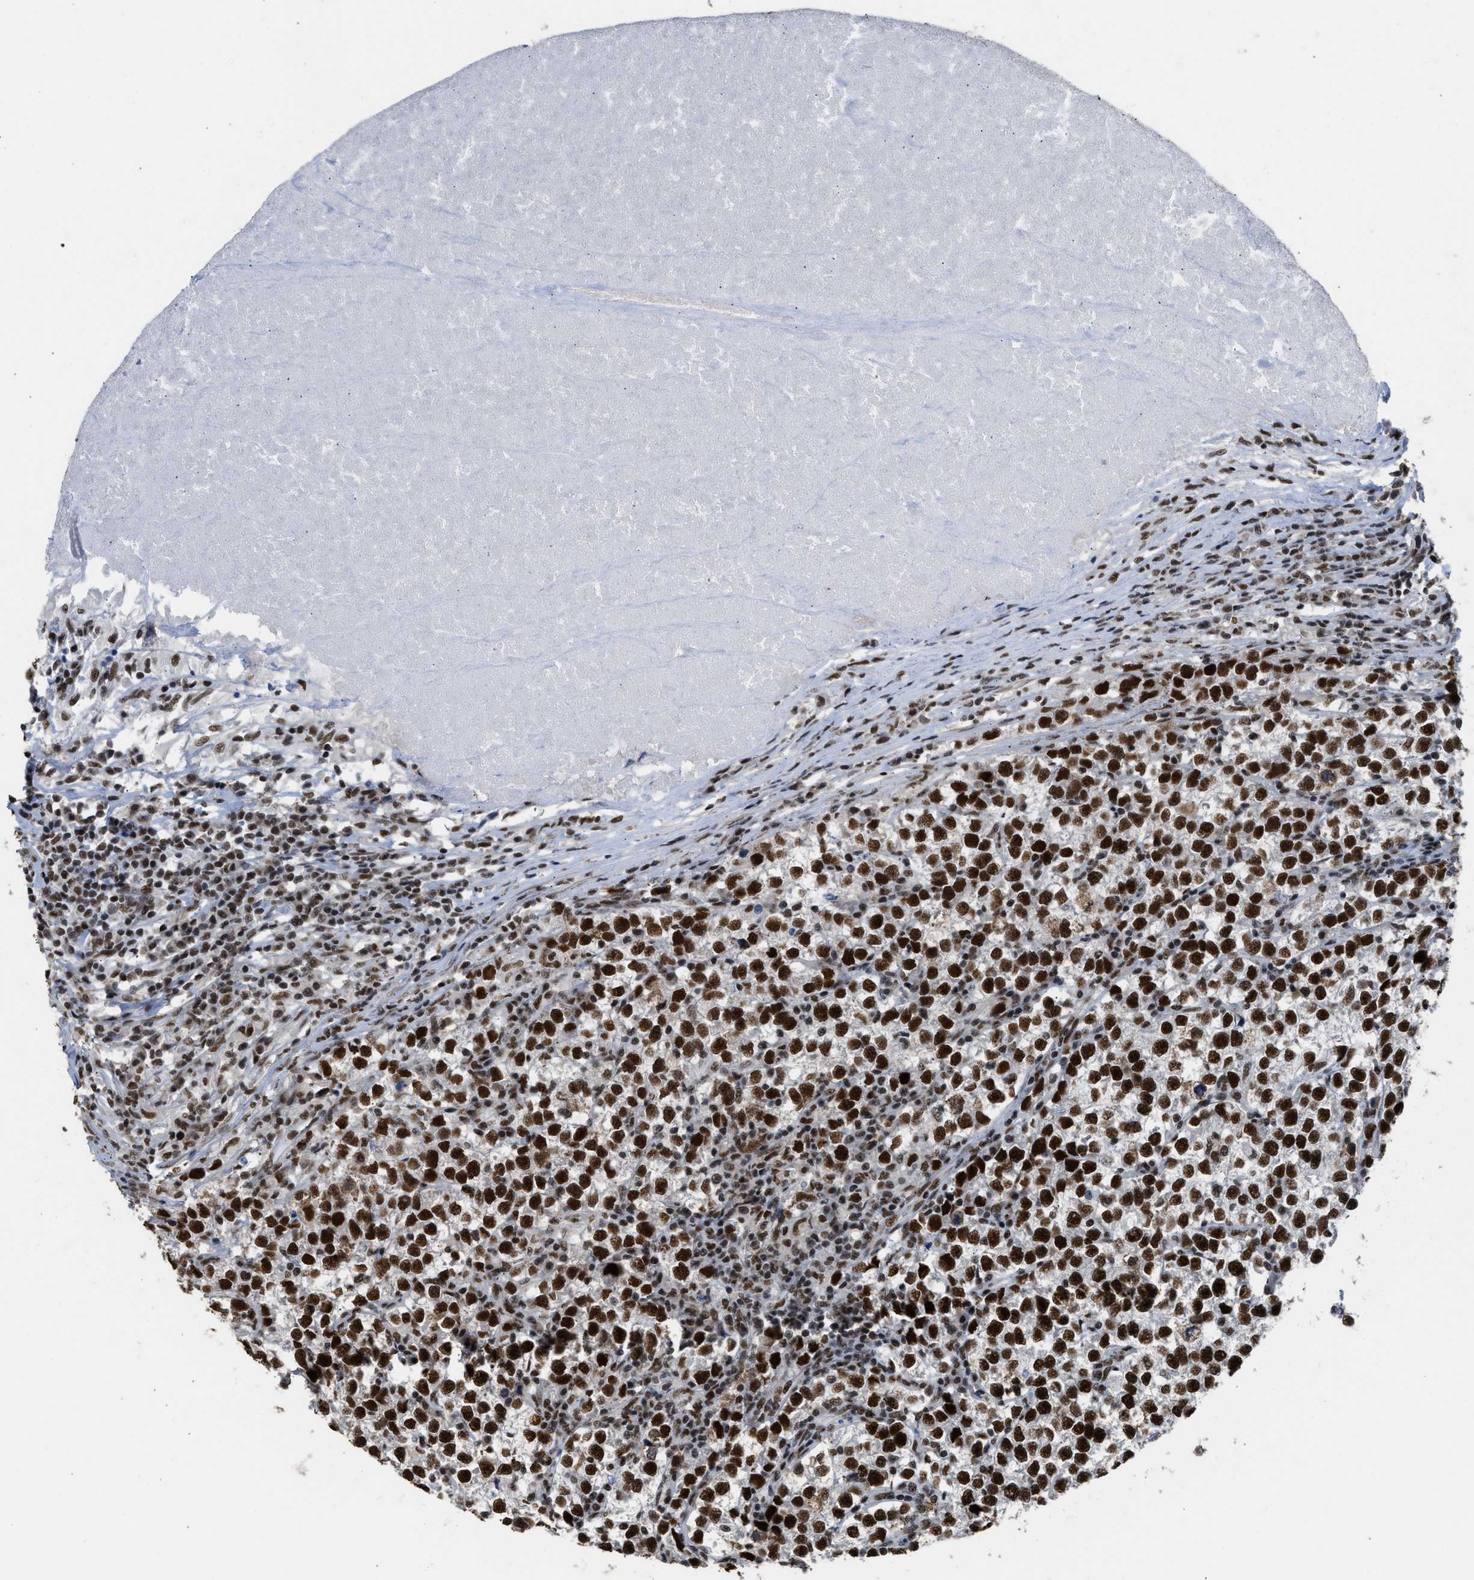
{"staining": {"intensity": "strong", "quantity": ">75%", "location": "nuclear"}, "tissue": "testis cancer", "cell_type": "Tumor cells", "image_type": "cancer", "snomed": [{"axis": "morphology", "description": "Normal tissue, NOS"}, {"axis": "morphology", "description": "Seminoma, NOS"}, {"axis": "topography", "description": "Testis"}], "caption": "Protein expression analysis of human testis seminoma reveals strong nuclear expression in approximately >75% of tumor cells. The protein is stained brown, and the nuclei are stained in blue (DAB IHC with brightfield microscopy, high magnification).", "gene": "SCAF4", "patient": {"sex": "male", "age": 43}}